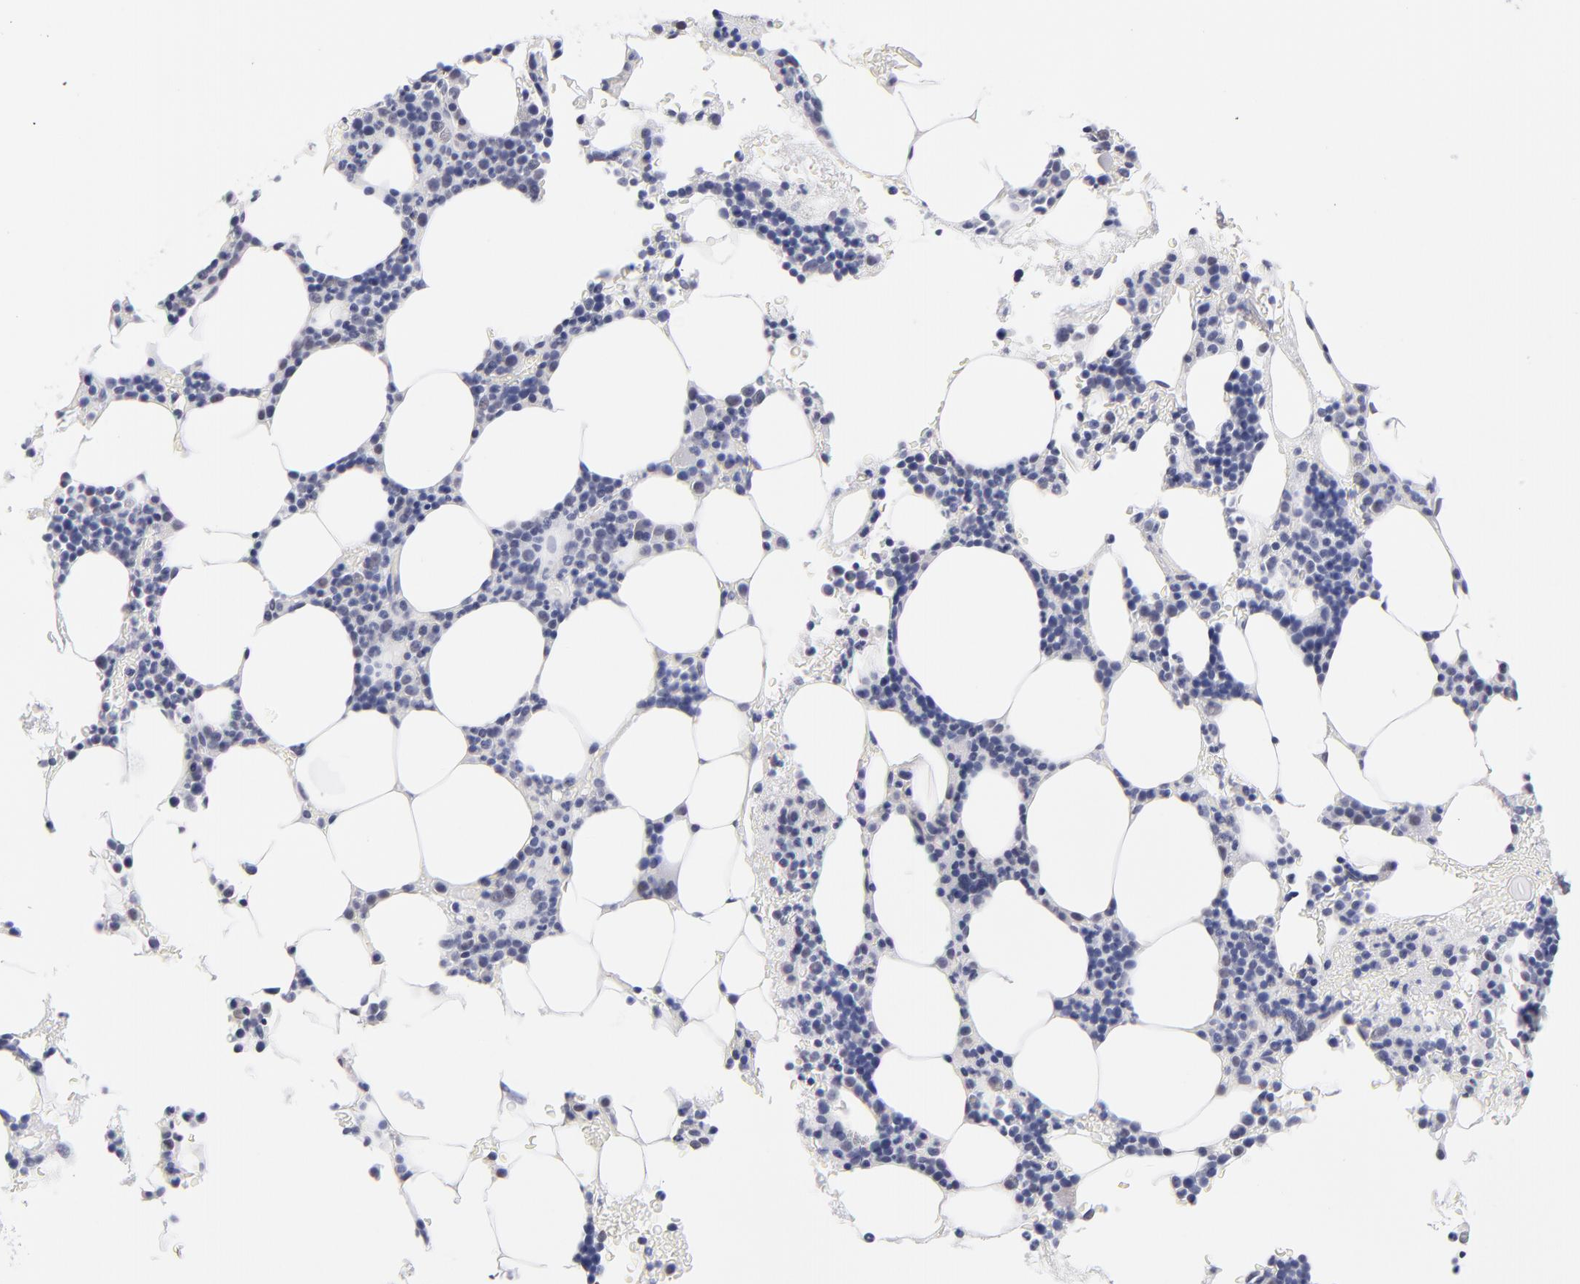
{"staining": {"intensity": "weak", "quantity": "25%-75%", "location": "nuclear"}, "tissue": "bone marrow", "cell_type": "Hematopoietic cells", "image_type": "normal", "snomed": [{"axis": "morphology", "description": "Normal tissue, NOS"}, {"axis": "topography", "description": "Bone marrow"}], "caption": "Protein staining displays weak nuclear staining in about 25%-75% of hematopoietic cells in benign bone marrow. (DAB (3,3'-diaminobenzidine) IHC, brown staining for protein, blue staining for nuclei).", "gene": "TEX11", "patient": {"sex": "male", "age": 78}}